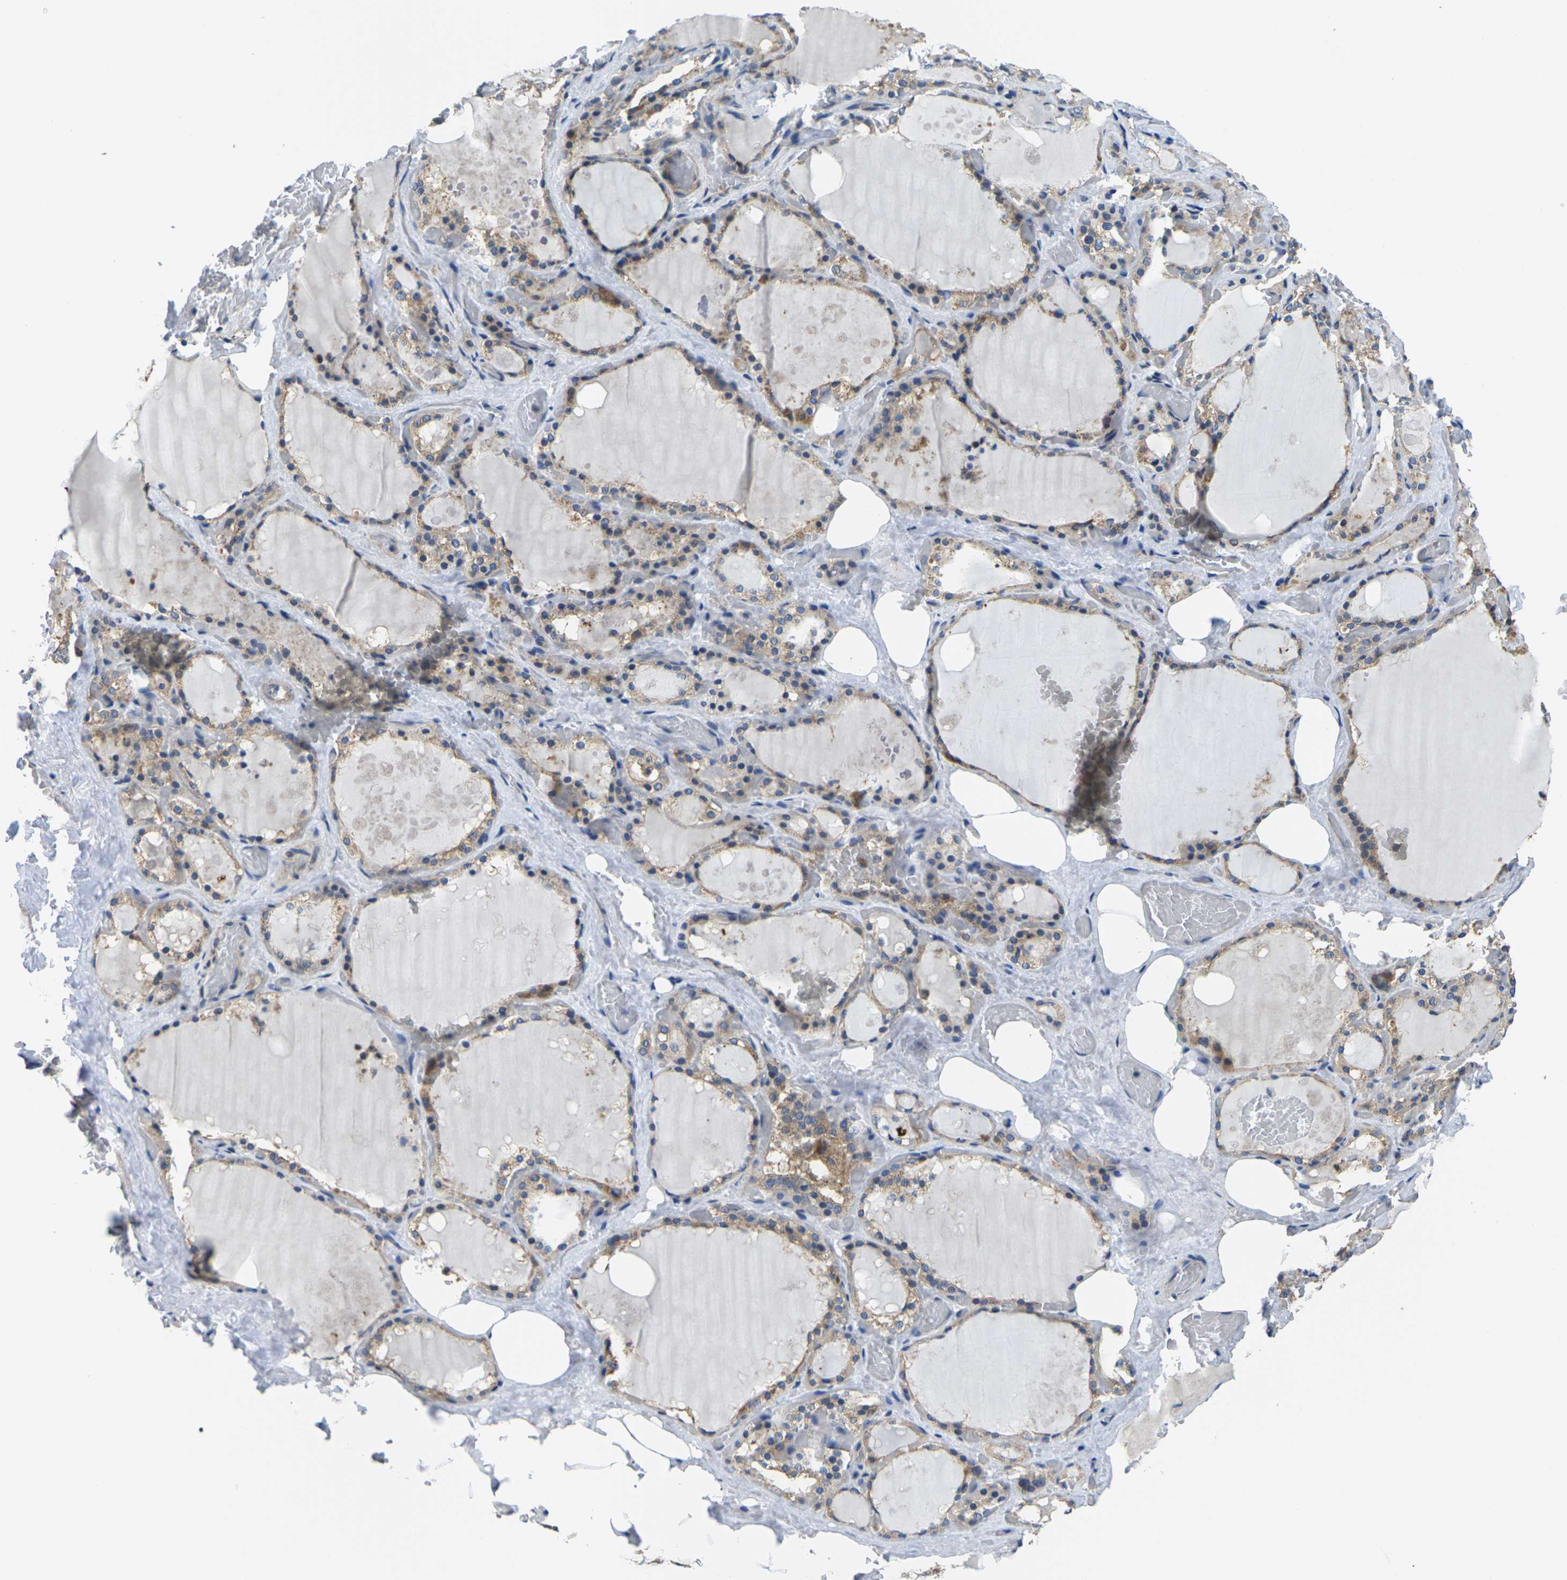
{"staining": {"intensity": "moderate", "quantity": ">75%", "location": "cytoplasmic/membranous"}, "tissue": "thyroid gland", "cell_type": "Glandular cells", "image_type": "normal", "snomed": [{"axis": "morphology", "description": "Normal tissue, NOS"}, {"axis": "topography", "description": "Thyroid gland"}], "caption": "A brown stain labels moderate cytoplasmic/membranous expression of a protein in glandular cells of unremarkable human thyroid gland.", "gene": "TMCC2", "patient": {"sex": "male", "age": 61}}